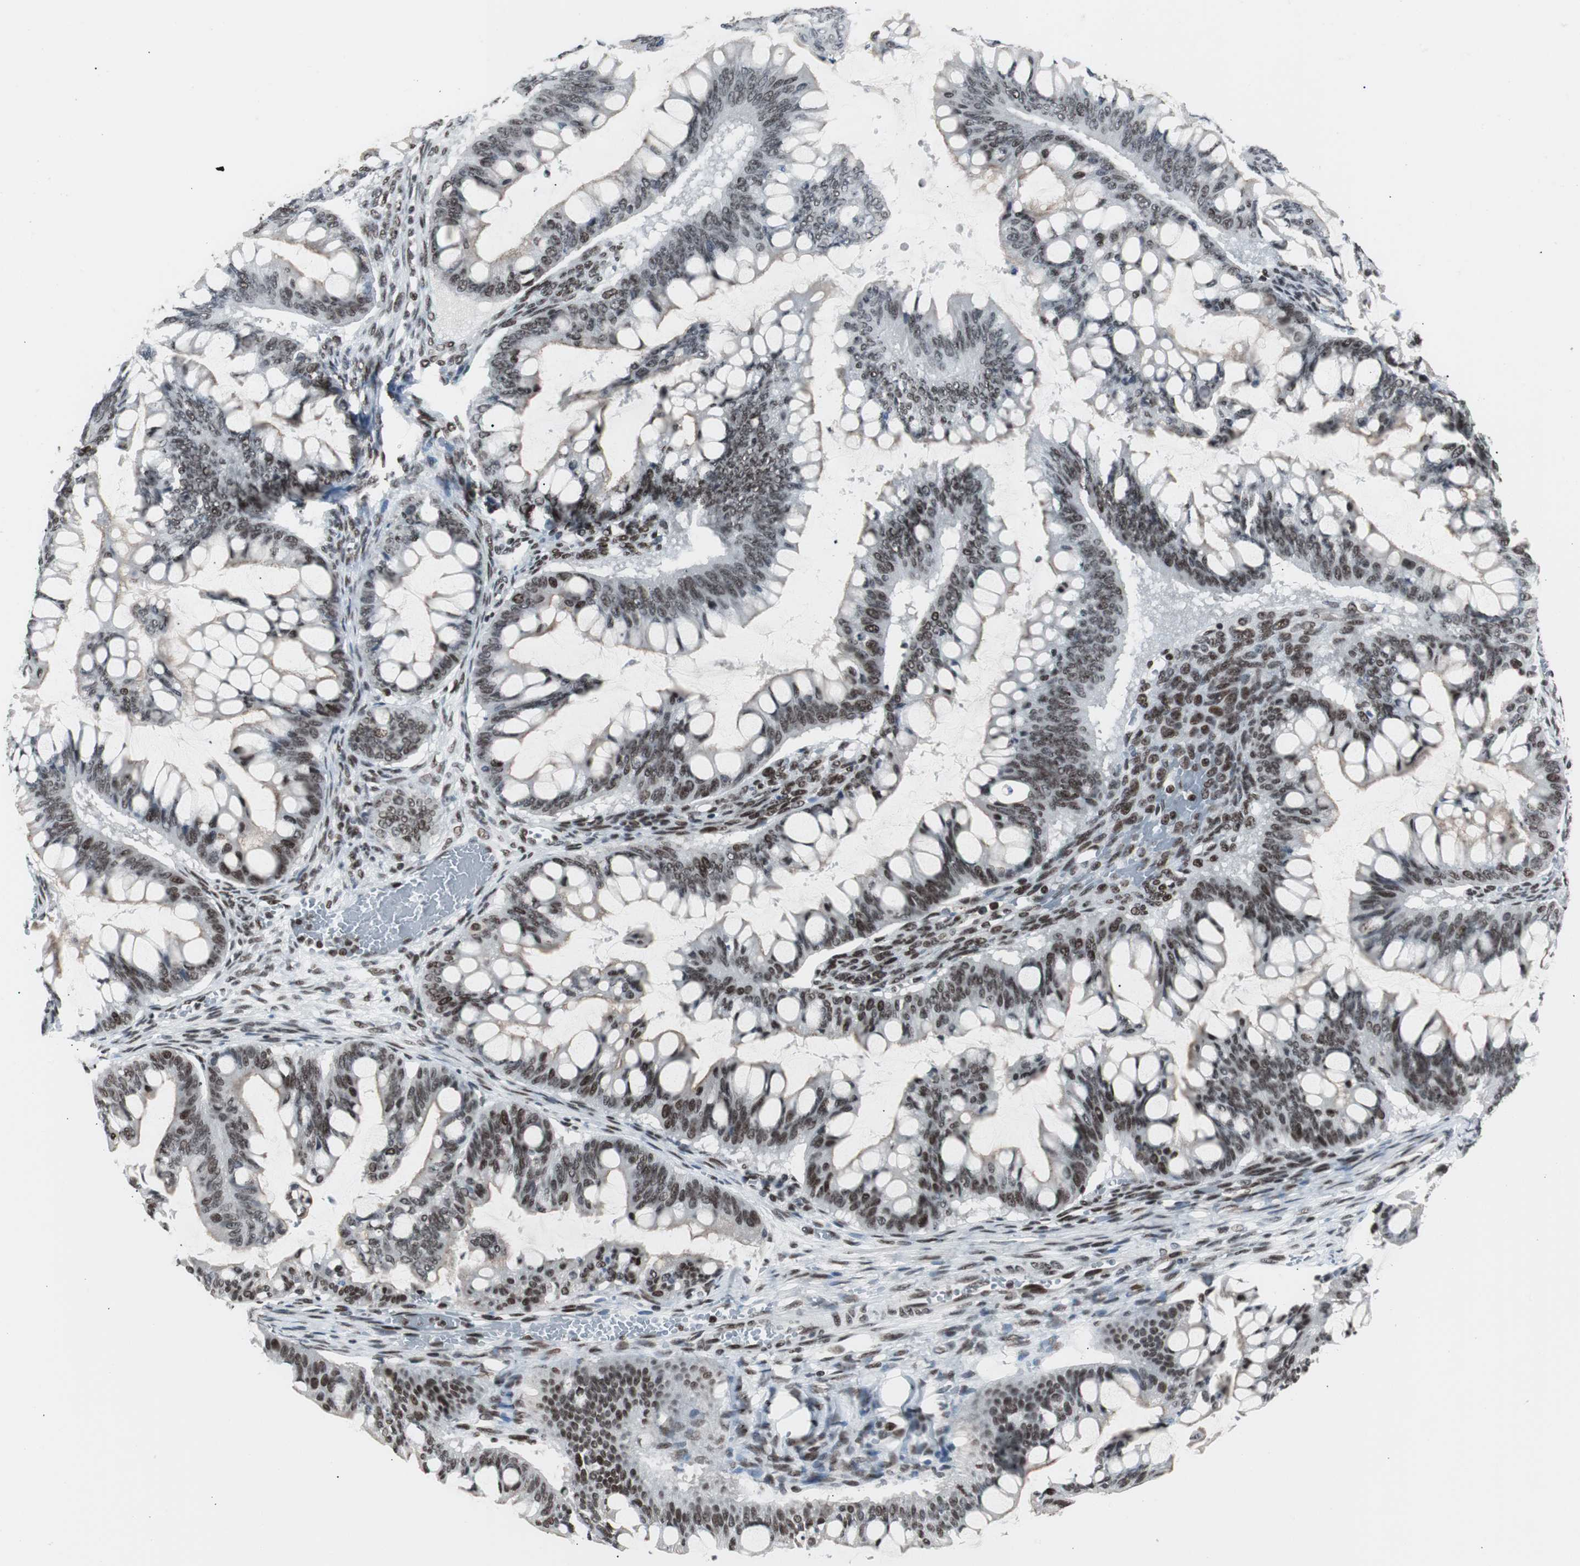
{"staining": {"intensity": "strong", "quantity": ">75%", "location": "nuclear"}, "tissue": "ovarian cancer", "cell_type": "Tumor cells", "image_type": "cancer", "snomed": [{"axis": "morphology", "description": "Cystadenocarcinoma, mucinous, NOS"}, {"axis": "topography", "description": "Ovary"}], "caption": "Human ovarian cancer stained with a protein marker displays strong staining in tumor cells.", "gene": "XRCC1", "patient": {"sex": "female", "age": 73}}